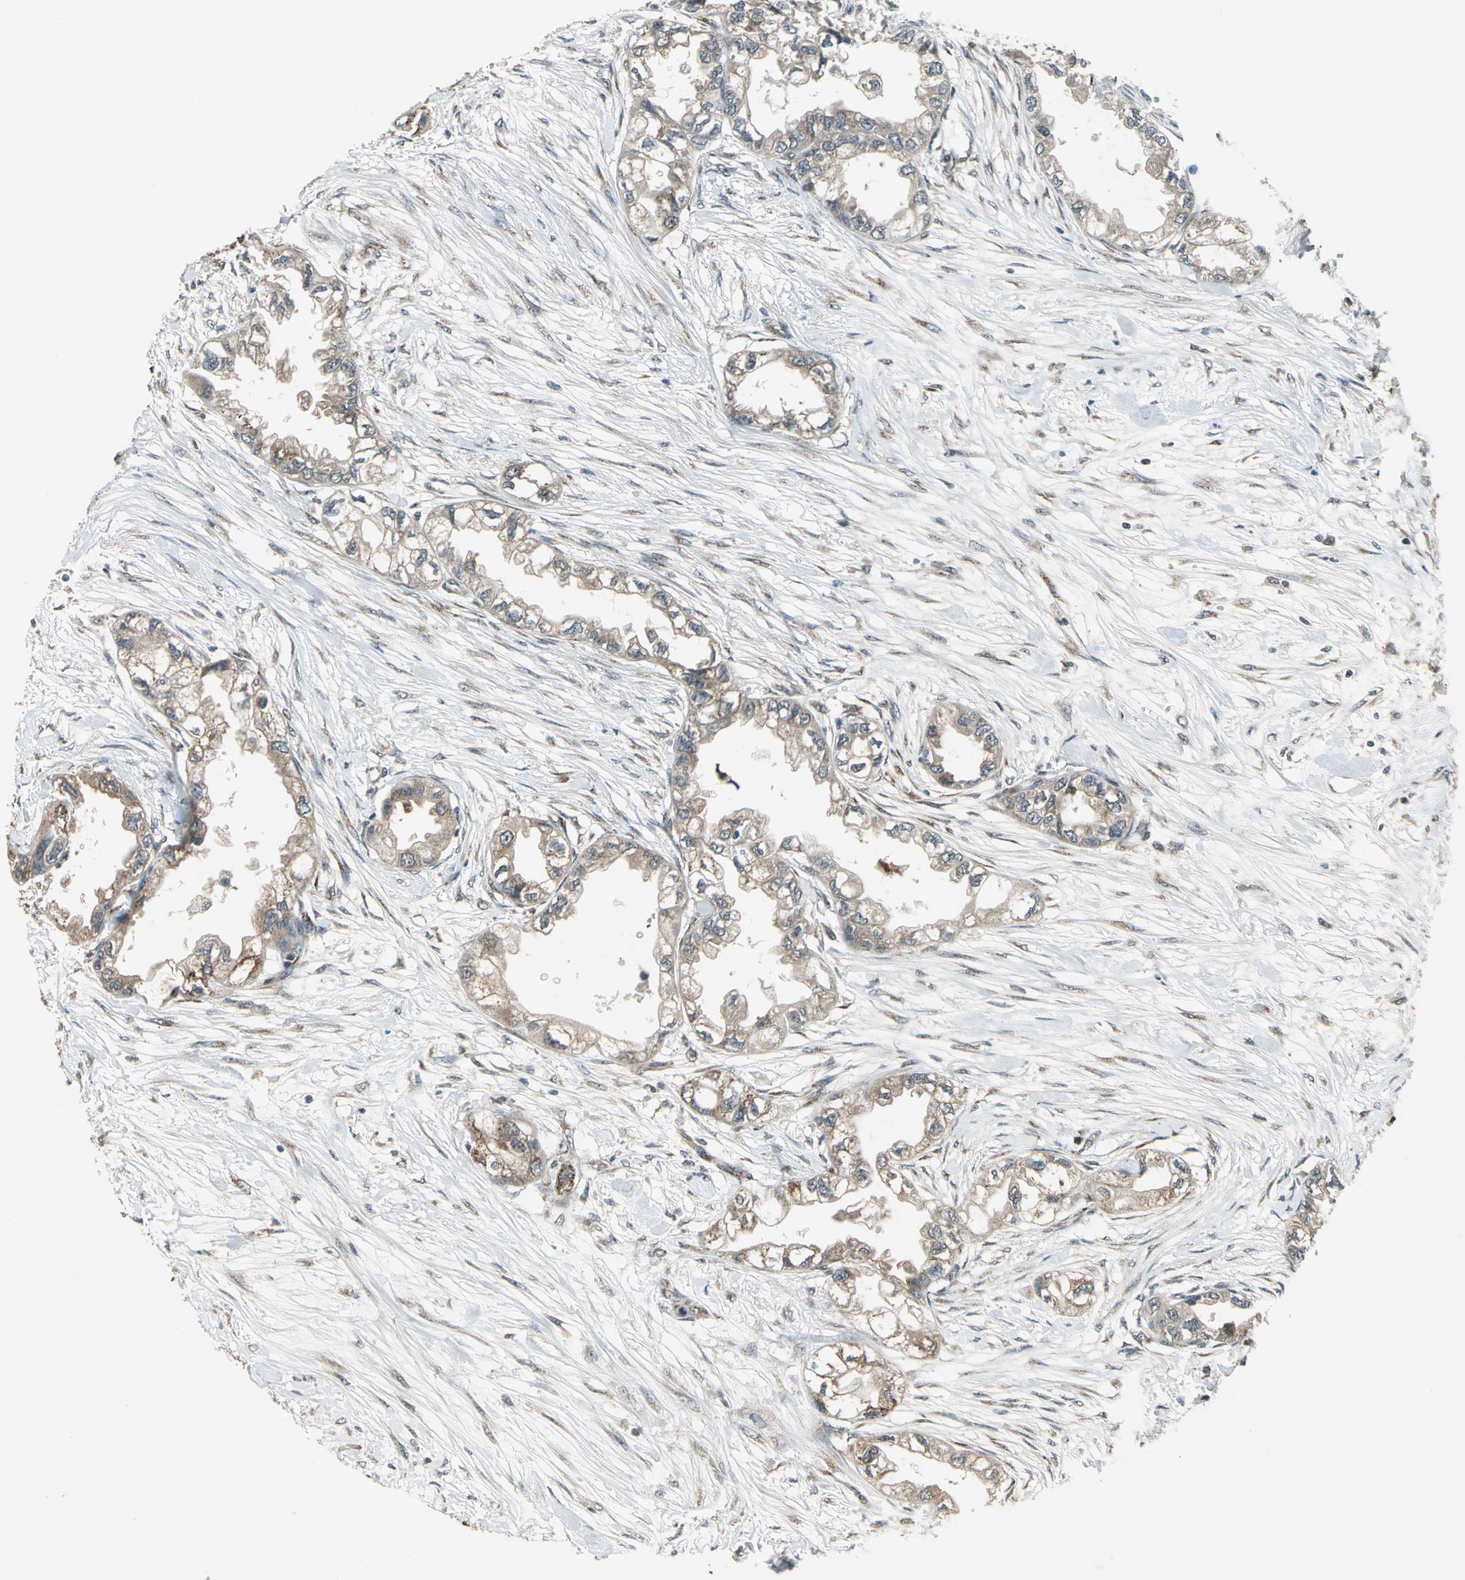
{"staining": {"intensity": "moderate", "quantity": ">75%", "location": "cytoplasmic/membranous"}, "tissue": "endometrial cancer", "cell_type": "Tumor cells", "image_type": "cancer", "snomed": [{"axis": "morphology", "description": "Adenocarcinoma, NOS"}, {"axis": "topography", "description": "Endometrium"}], "caption": "Immunohistochemical staining of endometrial adenocarcinoma demonstrates medium levels of moderate cytoplasmic/membranous protein staining in about >75% of tumor cells.", "gene": "NFKBIE", "patient": {"sex": "female", "age": 67}}